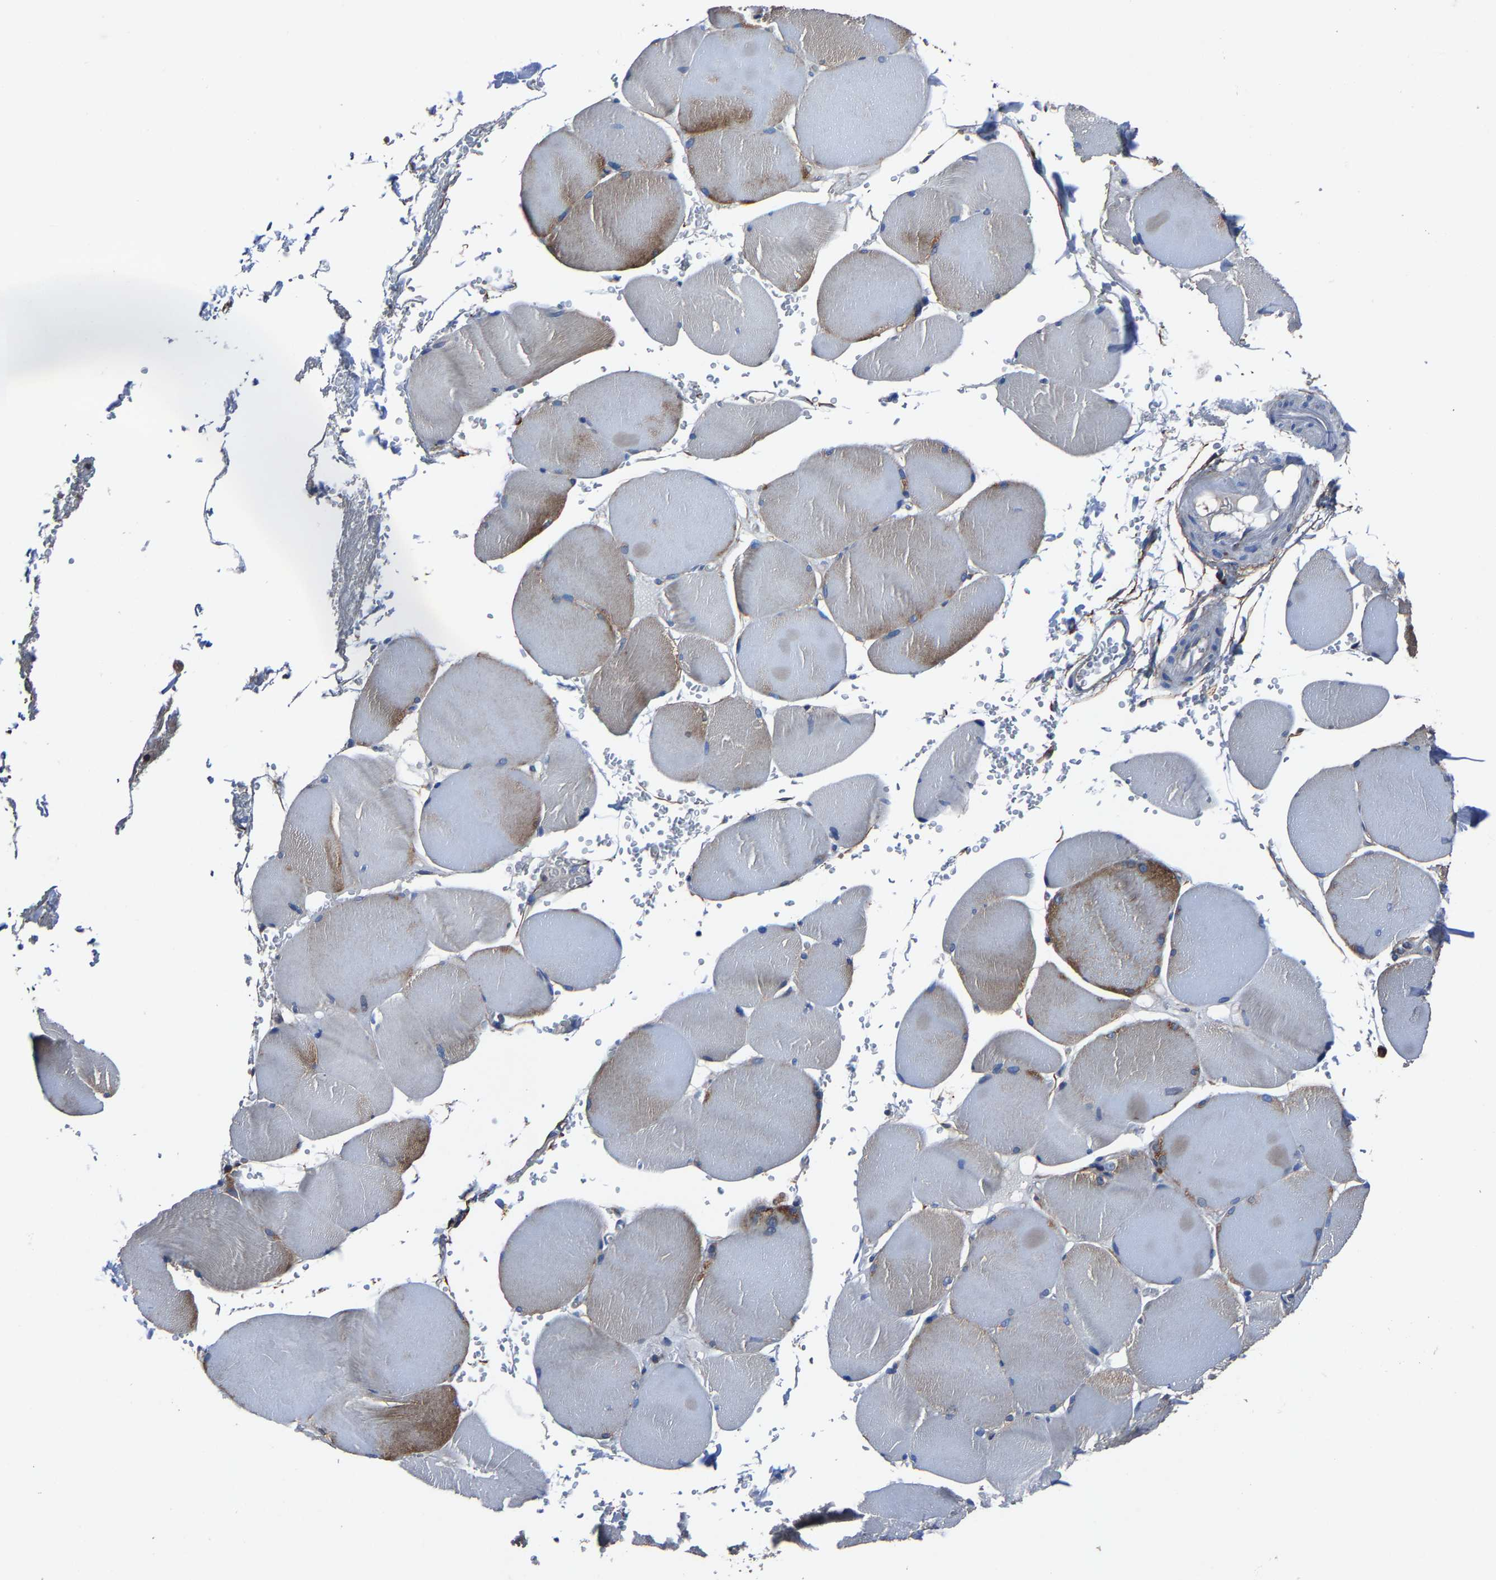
{"staining": {"intensity": "moderate", "quantity": "<25%", "location": "cytoplasmic/membranous"}, "tissue": "skeletal muscle", "cell_type": "Myocytes", "image_type": "normal", "snomed": [{"axis": "morphology", "description": "Normal tissue, NOS"}, {"axis": "topography", "description": "Skin"}, {"axis": "topography", "description": "Skeletal muscle"}], "caption": "Human skeletal muscle stained for a protein (brown) reveals moderate cytoplasmic/membranous positive expression in about <25% of myocytes.", "gene": "KIAA1958", "patient": {"sex": "male", "age": 83}}